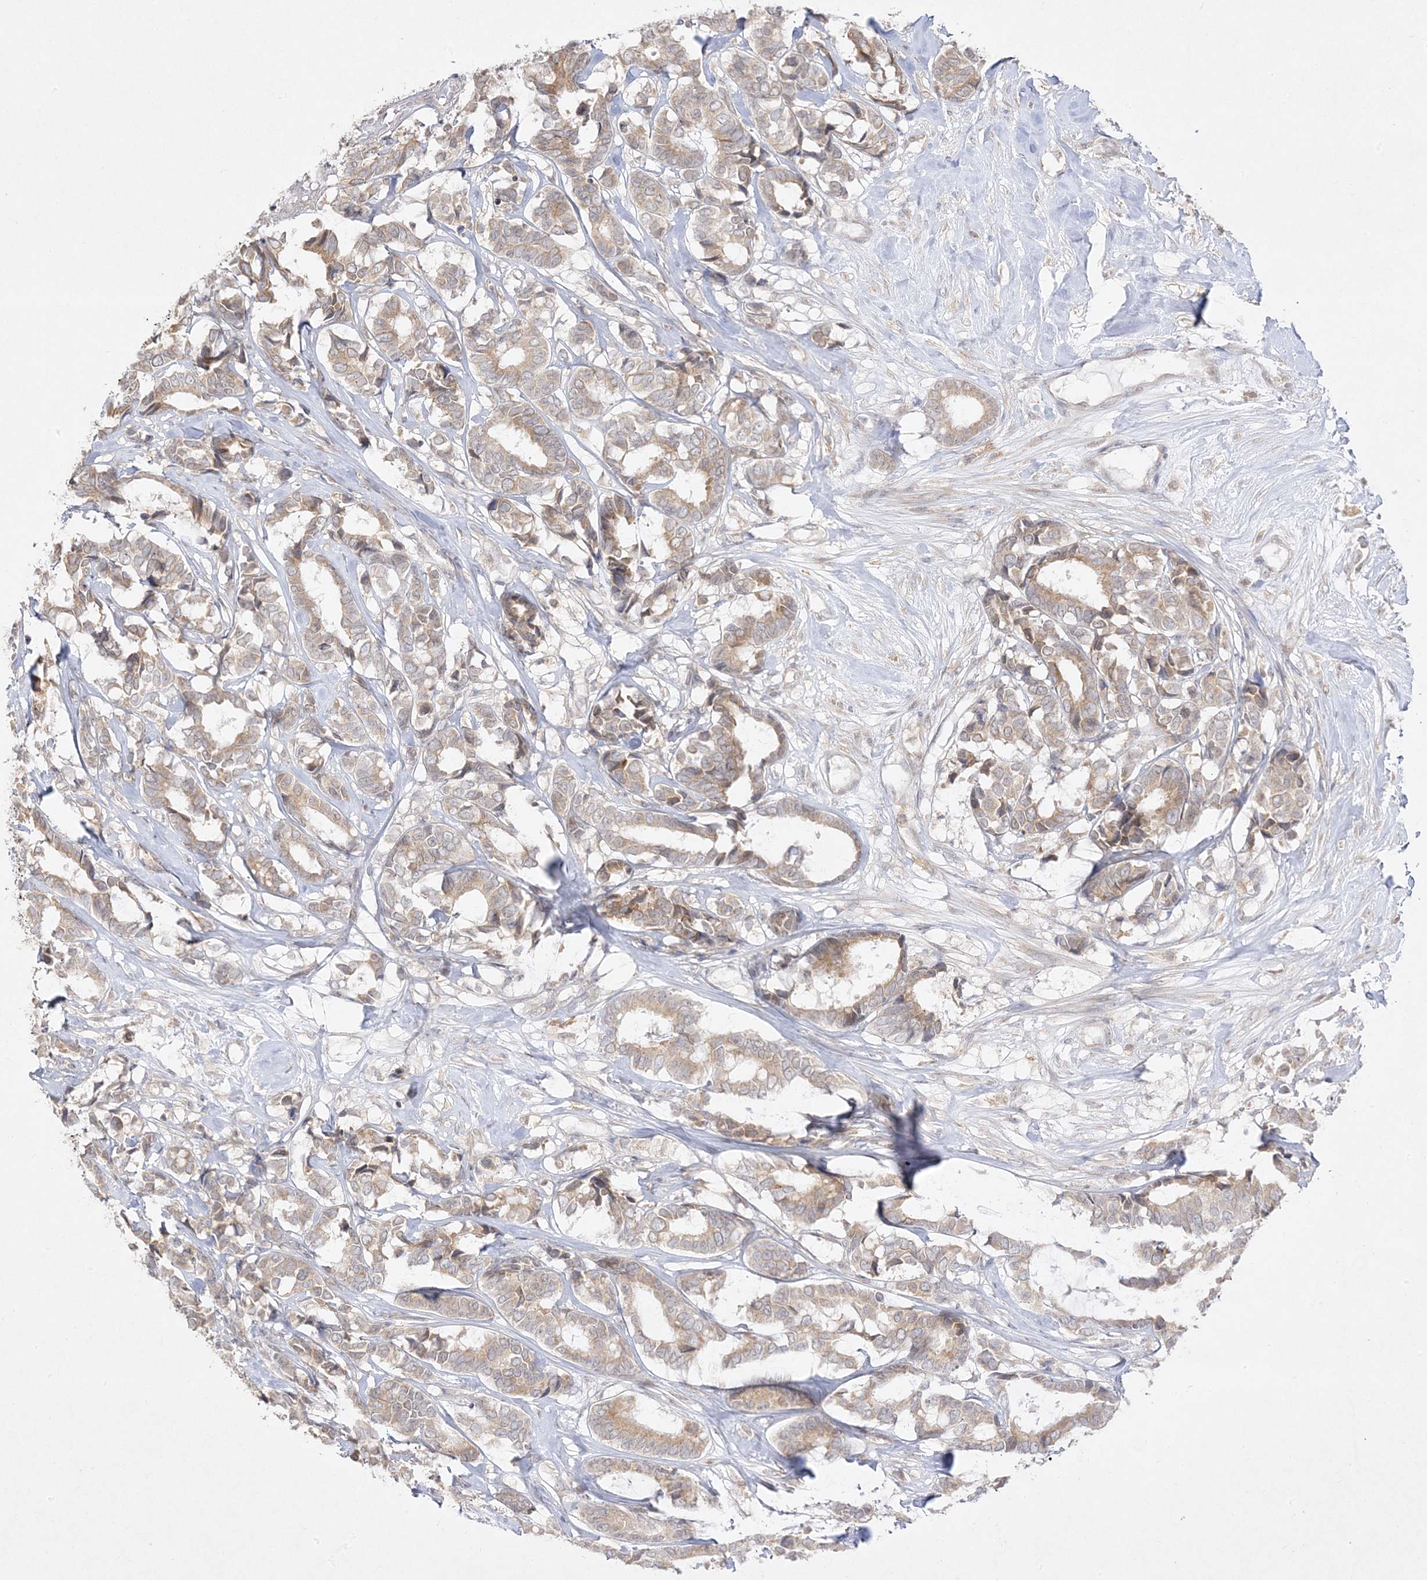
{"staining": {"intensity": "weak", "quantity": "25%-75%", "location": "cytoplasmic/membranous"}, "tissue": "breast cancer", "cell_type": "Tumor cells", "image_type": "cancer", "snomed": [{"axis": "morphology", "description": "Duct carcinoma"}, {"axis": "topography", "description": "Breast"}], "caption": "Tumor cells reveal low levels of weak cytoplasmic/membranous positivity in about 25%-75% of cells in human breast invasive ductal carcinoma.", "gene": "C2CD2", "patient": {"sex": "female", "age": 87}}